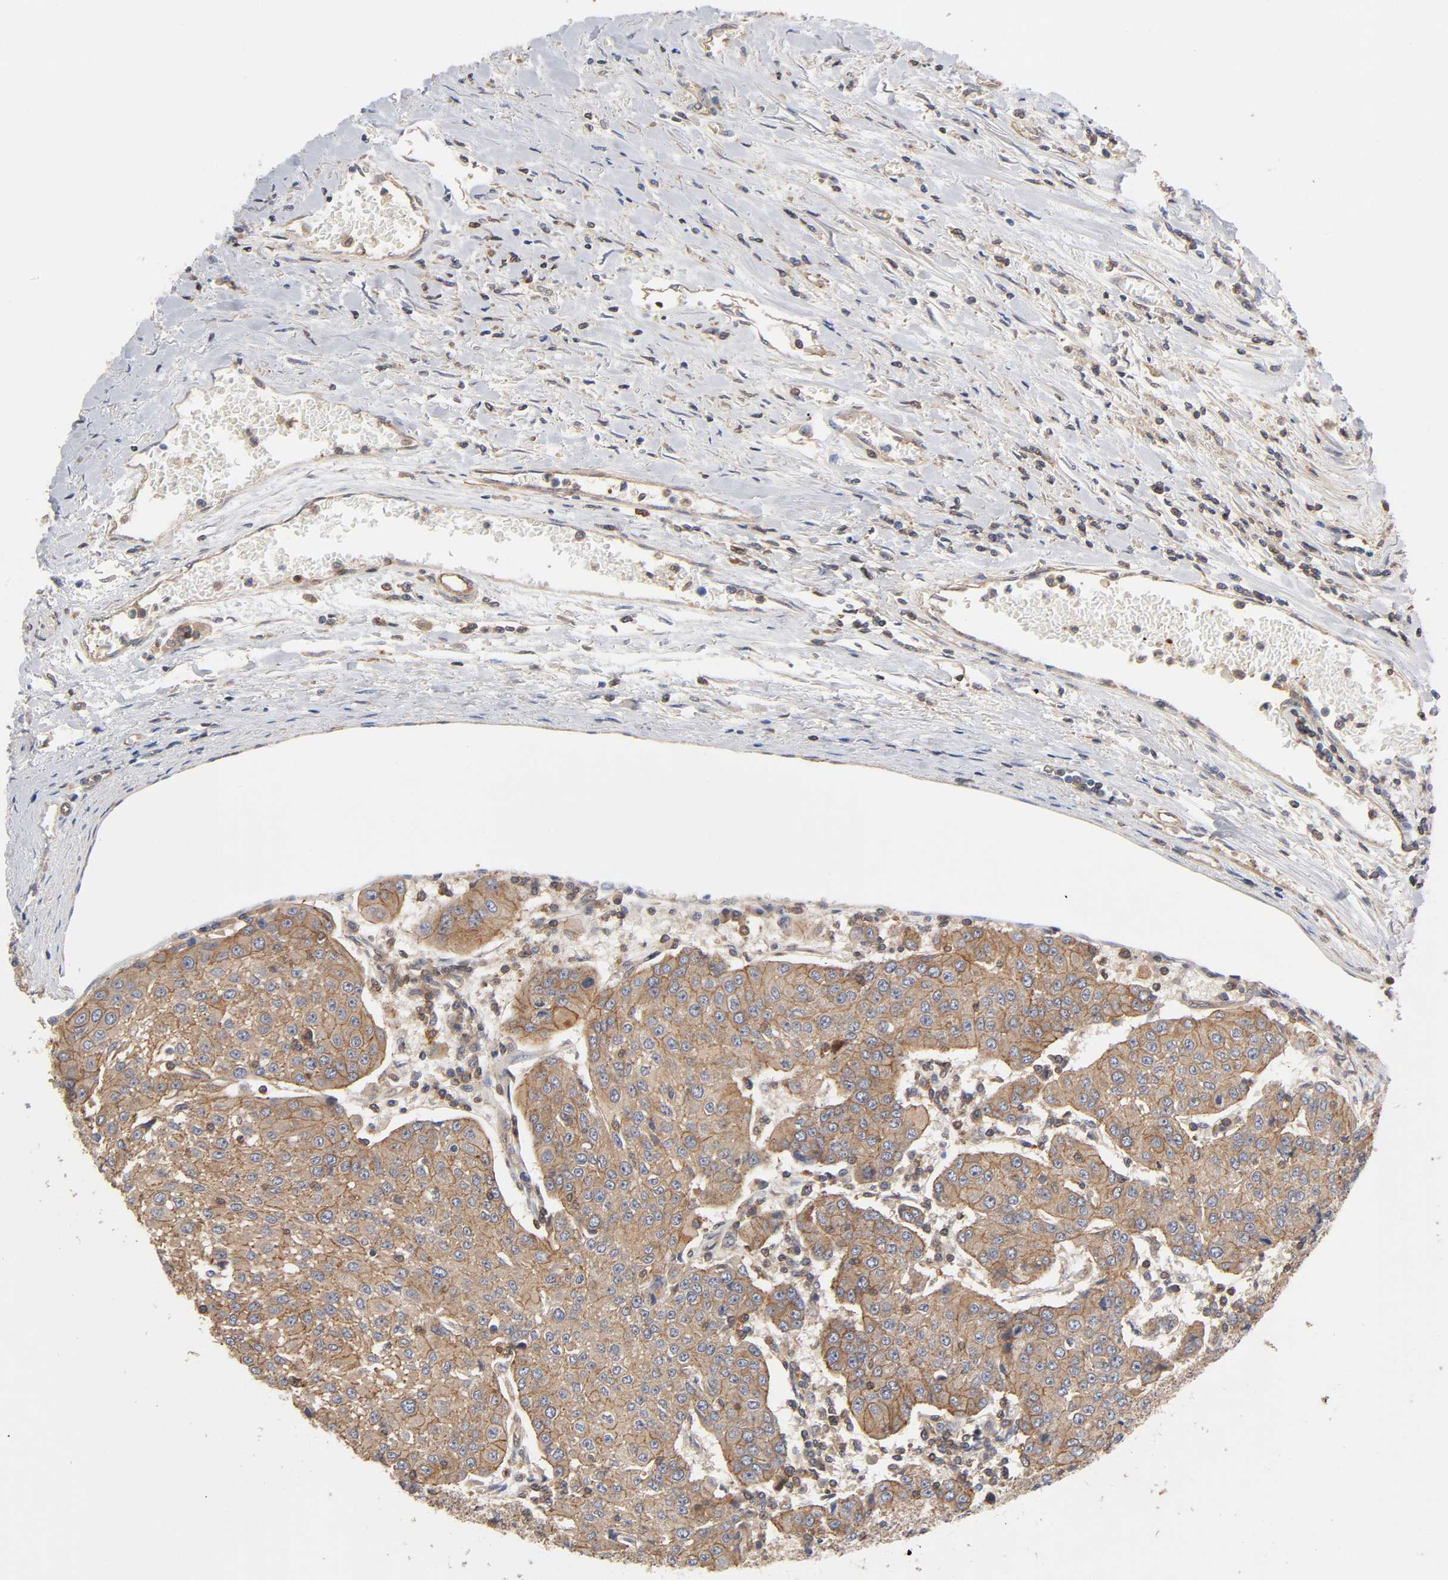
{"staining": {"intensity": "moderate", "quantity": ">75%", "location": "cytoplasmic/membranous"}, "tissue": "urothelial cancer", "cell_type": "Tumor cells", "image_type": "cancer", "snomed": [{"axis": "morphology", "description": "Urothelial carcinoma, High grade"}, {"axis": "topography", "description": "Urinary bladder"}], "caption": "High-magnification brightfield microscopy of high-grade urothelial carcinoma stained with DAB (brown) and counterstained with hematoxylin (blue). tumor cells exhibit moderate cytoplasmic/membranous positivity is appreciated in about>75% of cells. (Stains: DAB (3,3'-diaminobenzidine) in brown, nuclei in blue, Microscopy: brightfield microscopy at high magnification).", "gene": "LAMTOR2", "patient": {"sex": "female", "age": 85}}